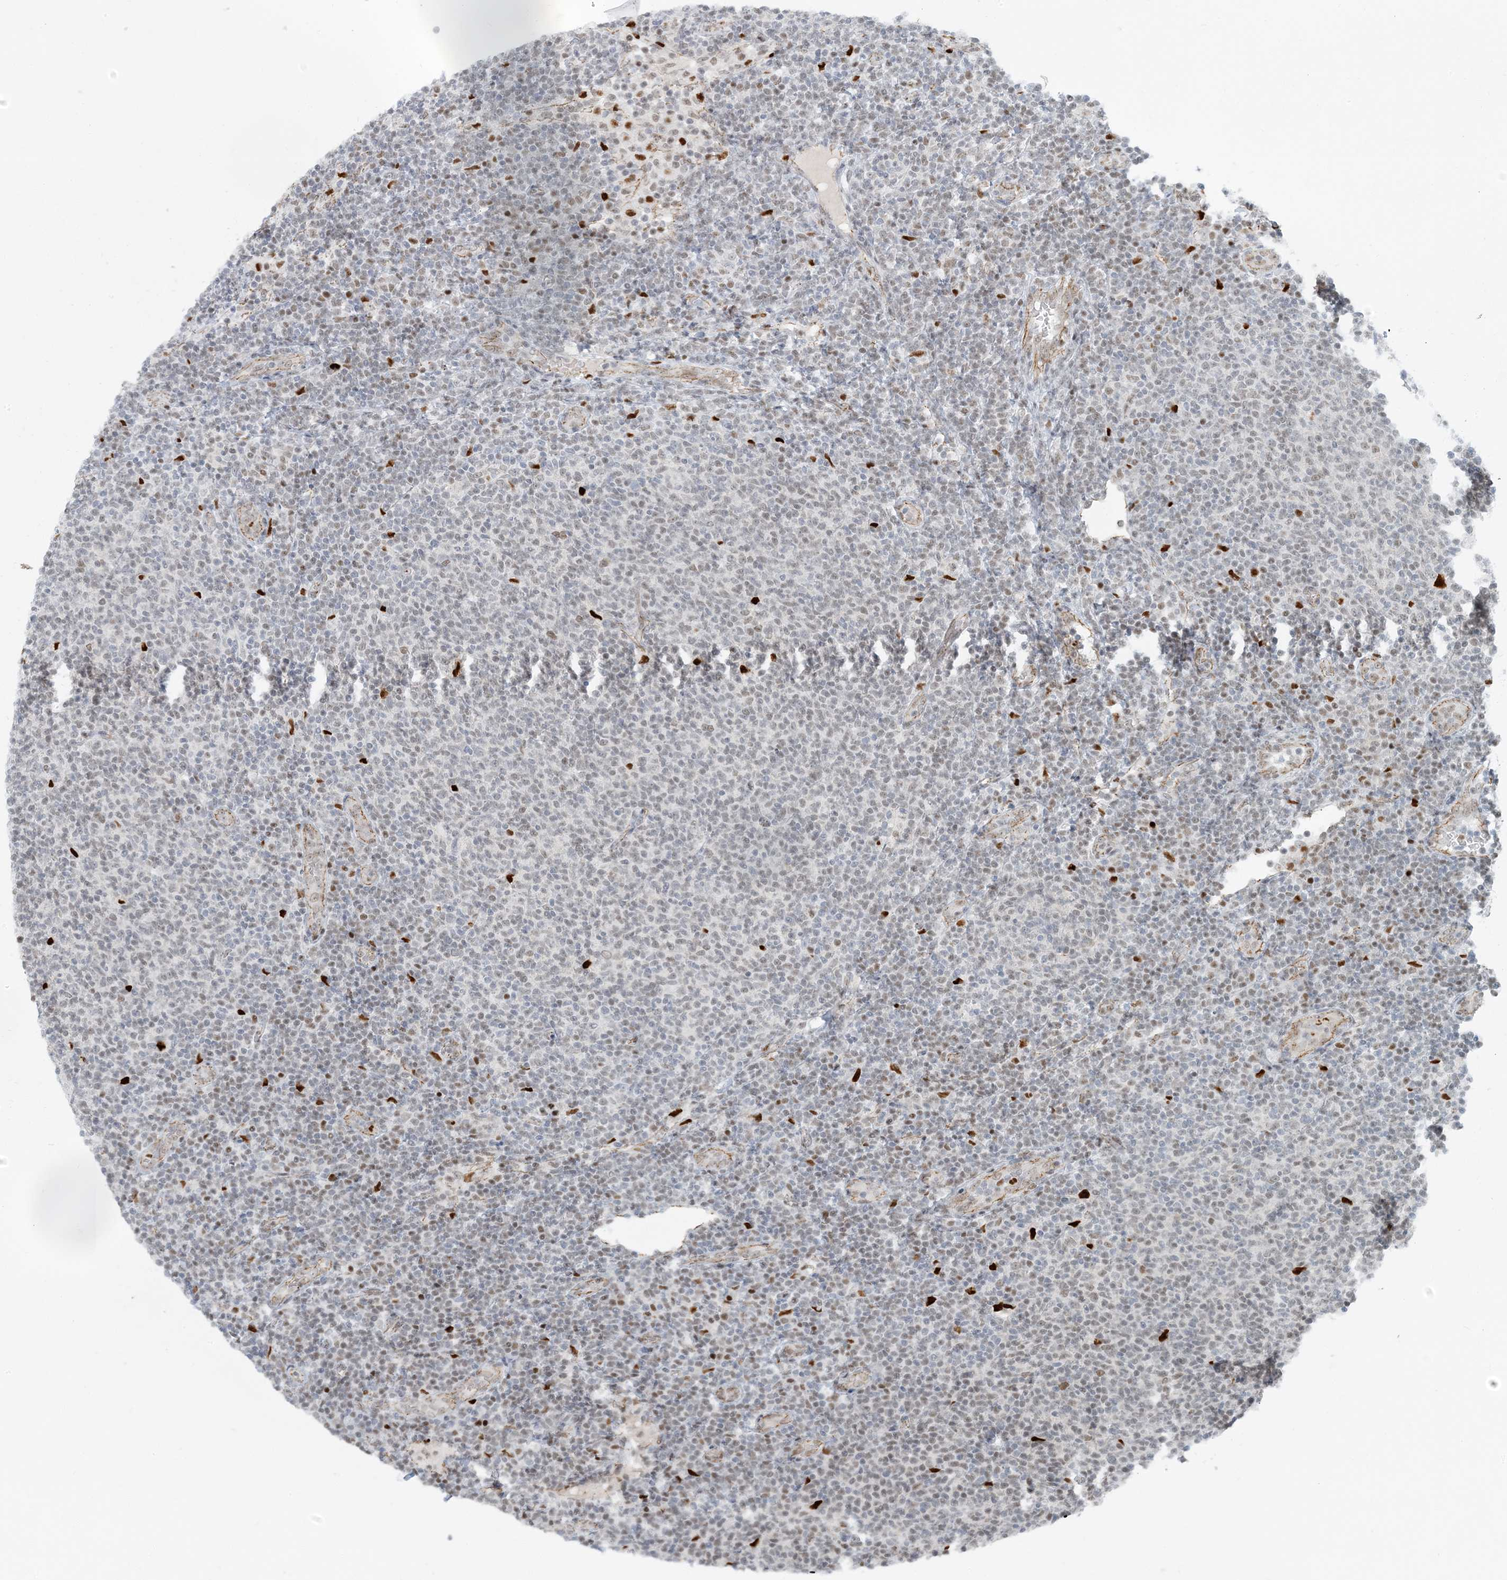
{"staining": {"intensity": "weak", "quantity": "<25%", "location": "nuclear"}, "tissue": "lymphoma", "cell_type": "Tumor cells", "image_type": "cancer", "snomed": [{"axis": "morphology", "description": "Malignant lymphoma, non-Hodgkin's type, Low grade"}, {"axis": "topography", "description": "Lymph node"}], "caption": "Tumor cells are negative for protein expression in human malignant lymphoma, non-Hodgkin's type (low-grade). Nuclei are stained in blue.", "gene": "AK9", "patient": {"sex": "male", "age": 66}}